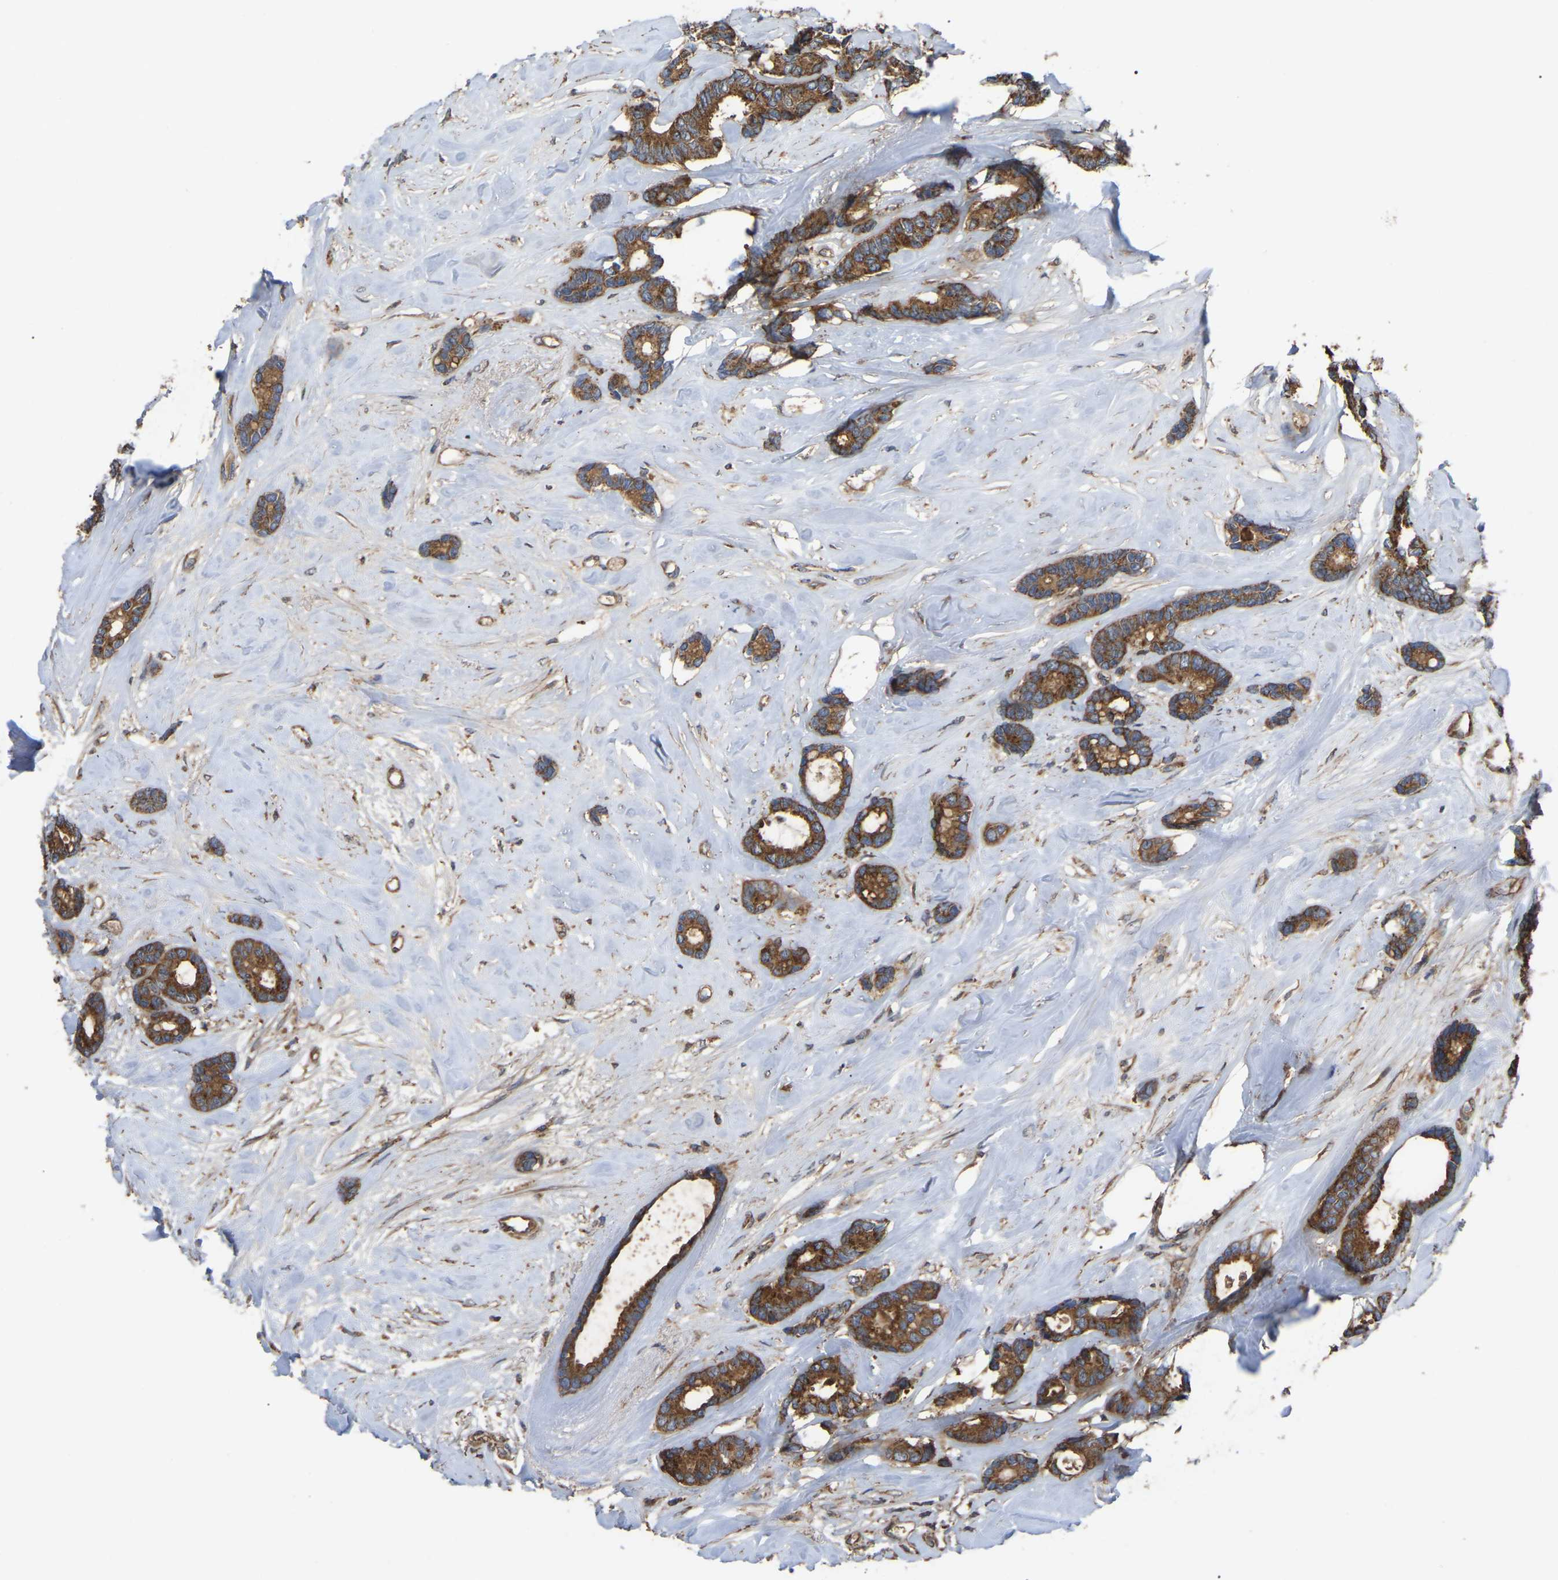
{"staining": {"intensity": "moderate", "quantity": ">75%", "location": "cytoplasmic/membranous"}, "tissue": "breast cancer", "cell_type": "Tumor cells", "image_type": "cancer", "snomed": [{"axis": "morphology", "description": "Duct carcinoma"}, {"axis": "topography", "description": "Breast"}], "caption": "Immunohistochemical staining of human breast invasive ductal carcinoma displays medium levels of moderate cytoplasmic/membranous expression in approximately >75% of tumor cells.", "gene": "GCC1", "patient": {"sex": "female", "age": 87}}